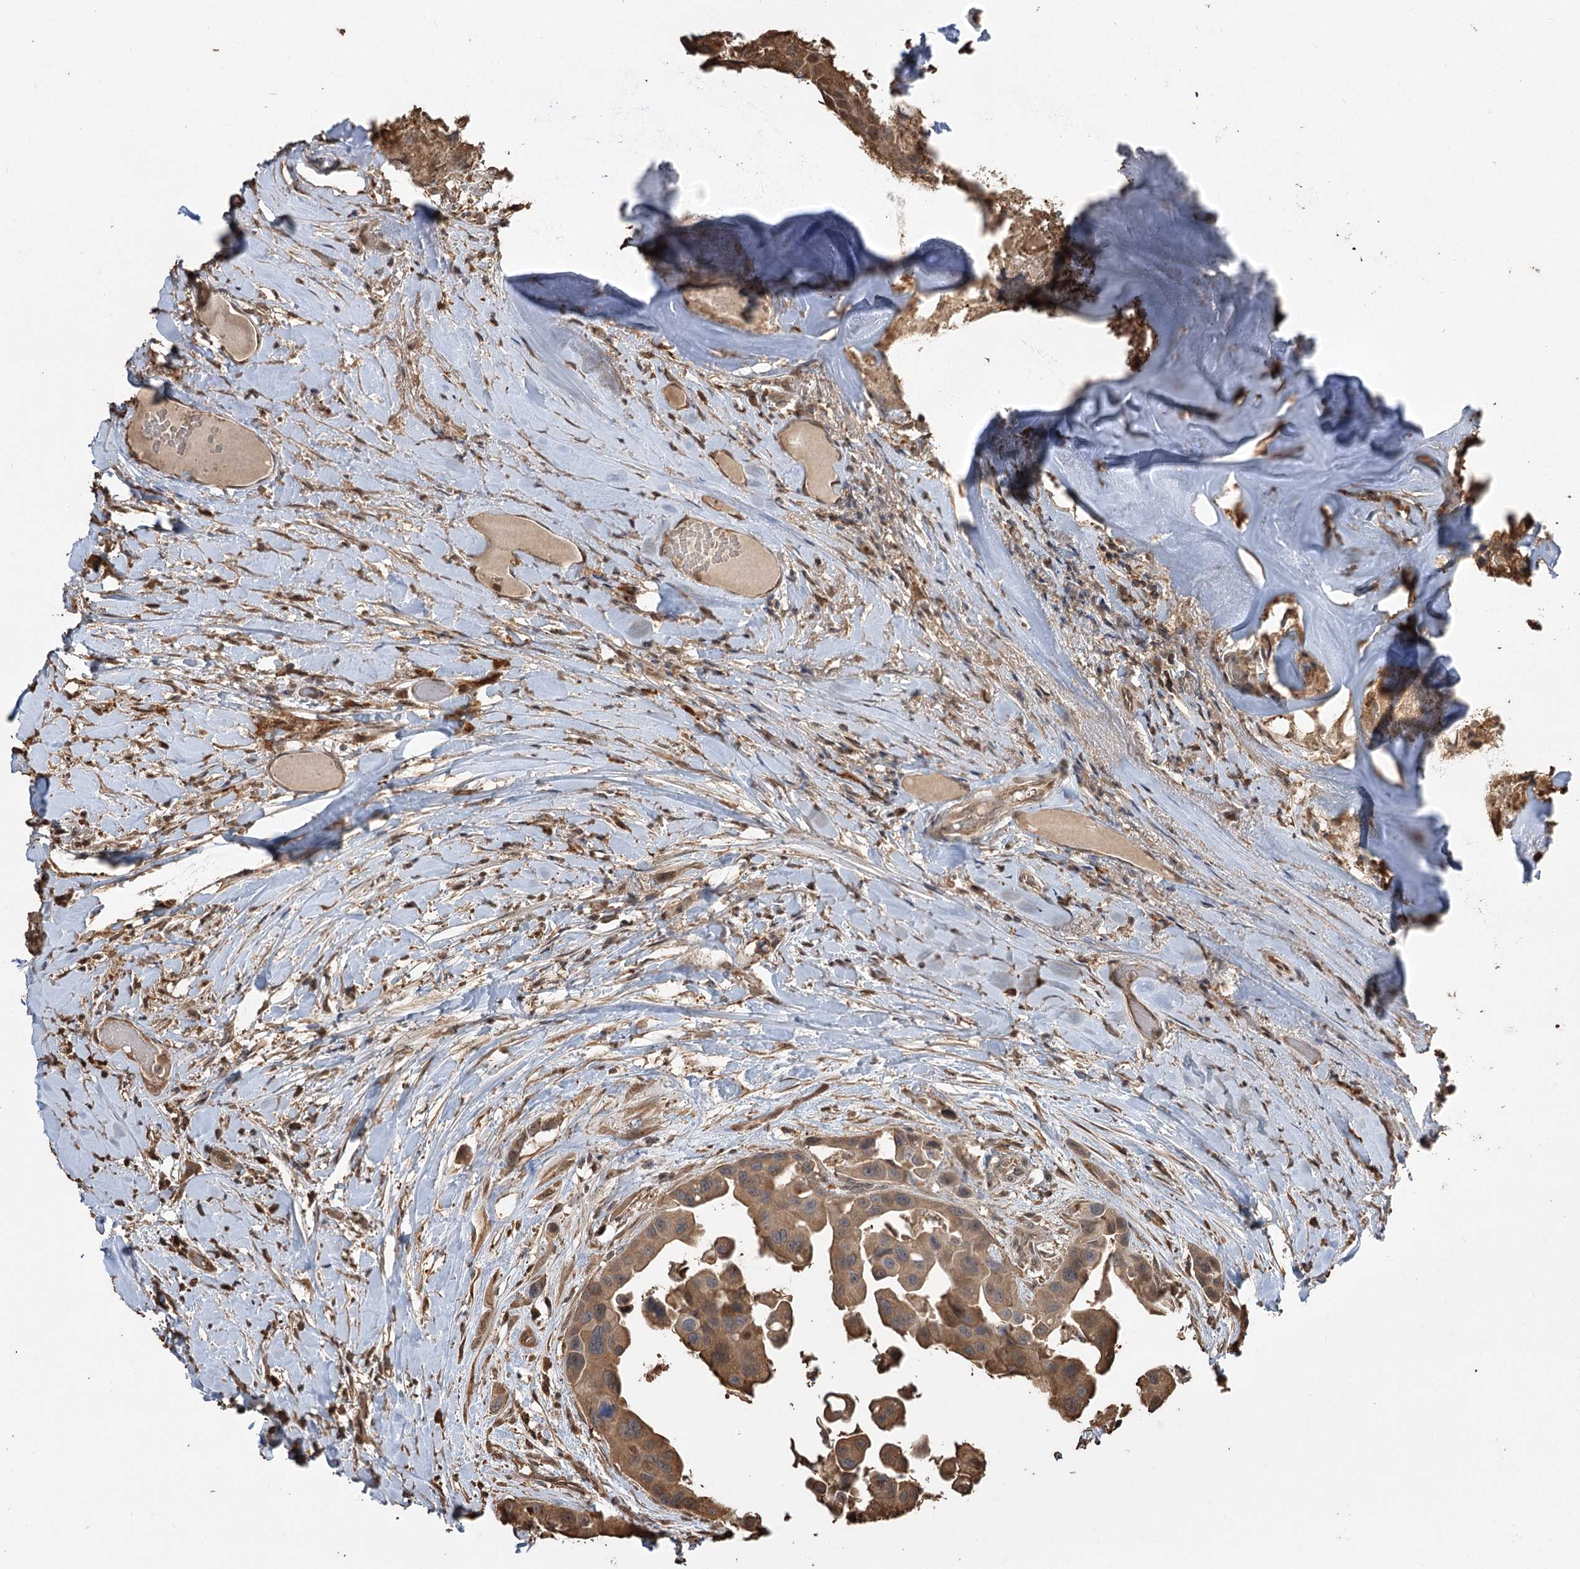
{"staining": {"intensity": "moderate", "quantity": ">75%", "location": "cytoplasmic/membranous"}, "tissue": "head and neck cancer", "cell_type": "Tumor cells", "image_type": "cancer", "snomed": [{"axis": "morphology", "description": "Adenocarcinoma, NOS"}, {"axis": "morphology", "description": "Adenocarcinoma, metastatic, NOS"}, {"axis": "topography", "description": "Head-Neck"}], "caption": "DAB immunohistochemical staining of head and neck adenocarcinoma exhibits moderate cytoplasmic/membranous protein positivity in approximately >75% of tumor cells.", "gene": "PLCH1", "patient": {"sex": "male", "age": 75}}